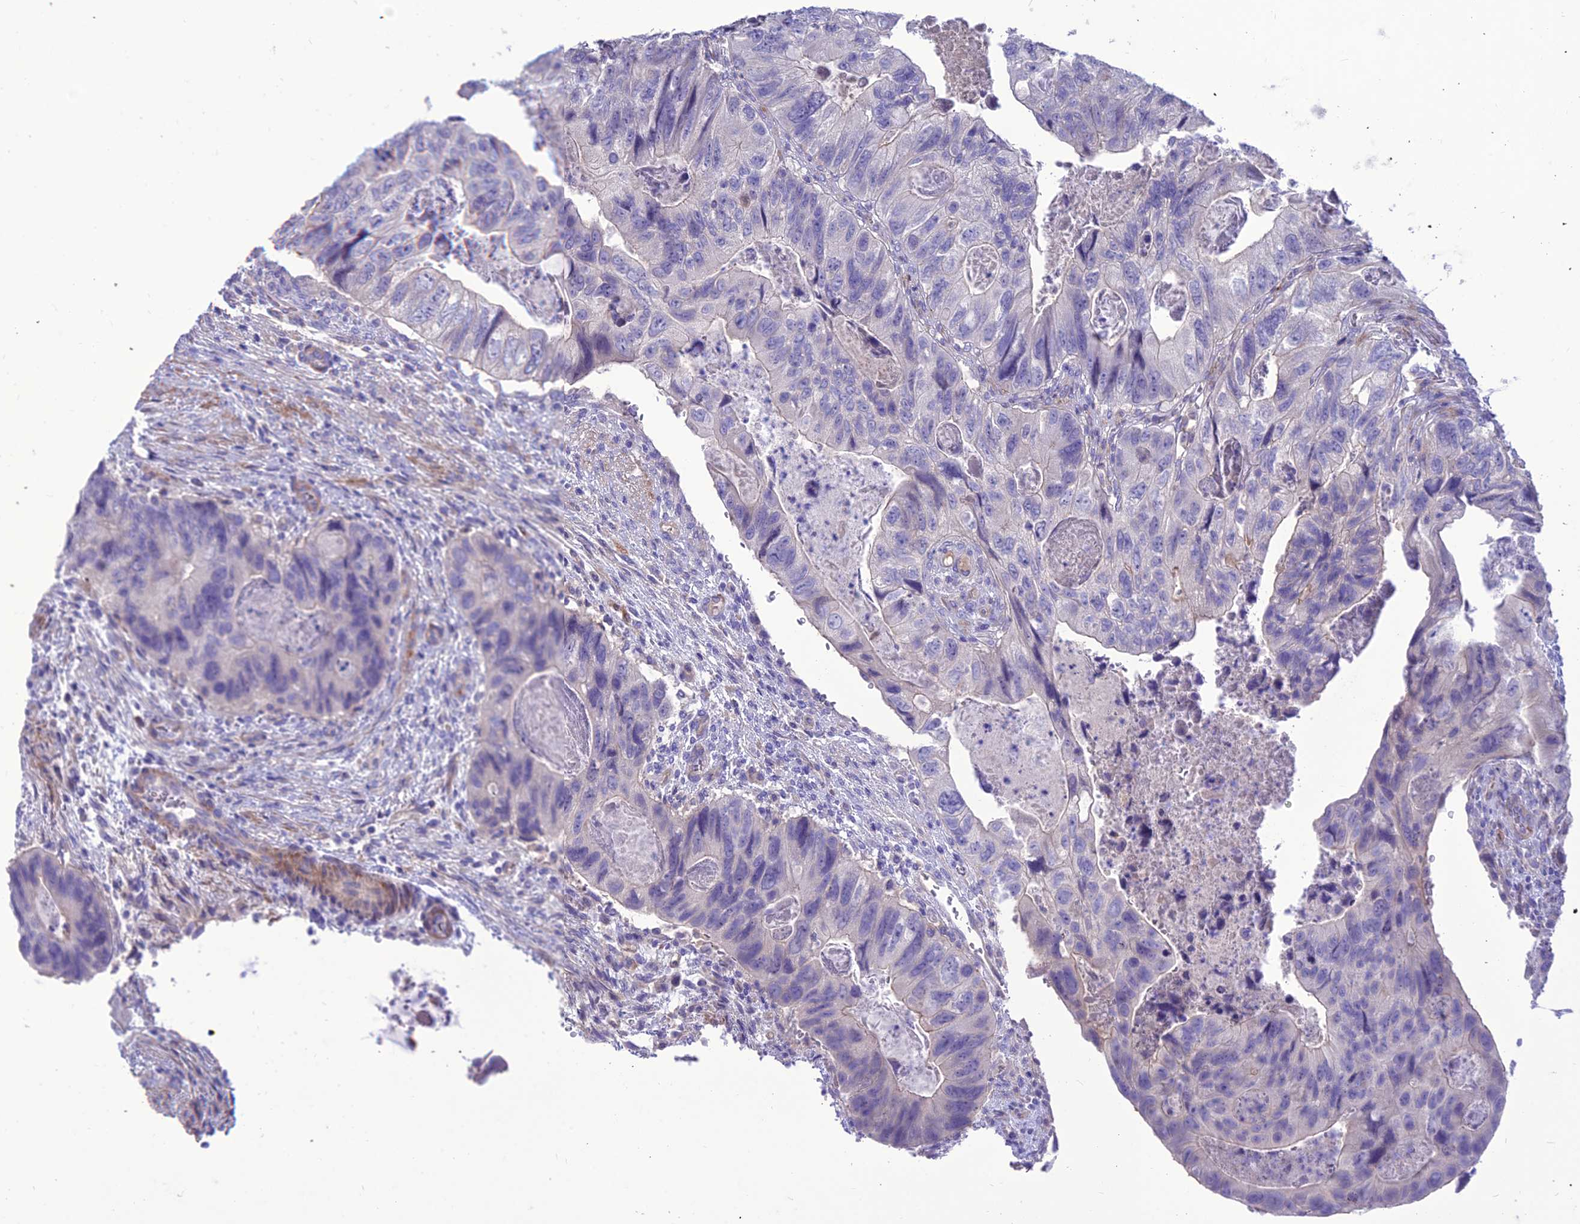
{"staining": {"intensity": "negative", "quantity": "none", "location": "none"}, "tissue": "colorectal cancer", "cell_type": "Tumor cells", "image_type": "cancer", "snomed": [{"axis": "morphology", "description": "Adenocarcinoma, NOS"}, {"axis": "topography", "description": "Rectum"}], "caption": "This is a micrograph of immunohistochemistry (IHC) staining of colorectal adenocarcinoma, which shows no staining in tumor cells. Brightfield microscopy of immunohistochemistry (IHC) stained with DAB (3,3'-diaminobenzidine) (brown) and hematoxylin (blue), captured at high magnification.", "gene": "TEKT3", "patient": {"sex": "male", "age": 63}}